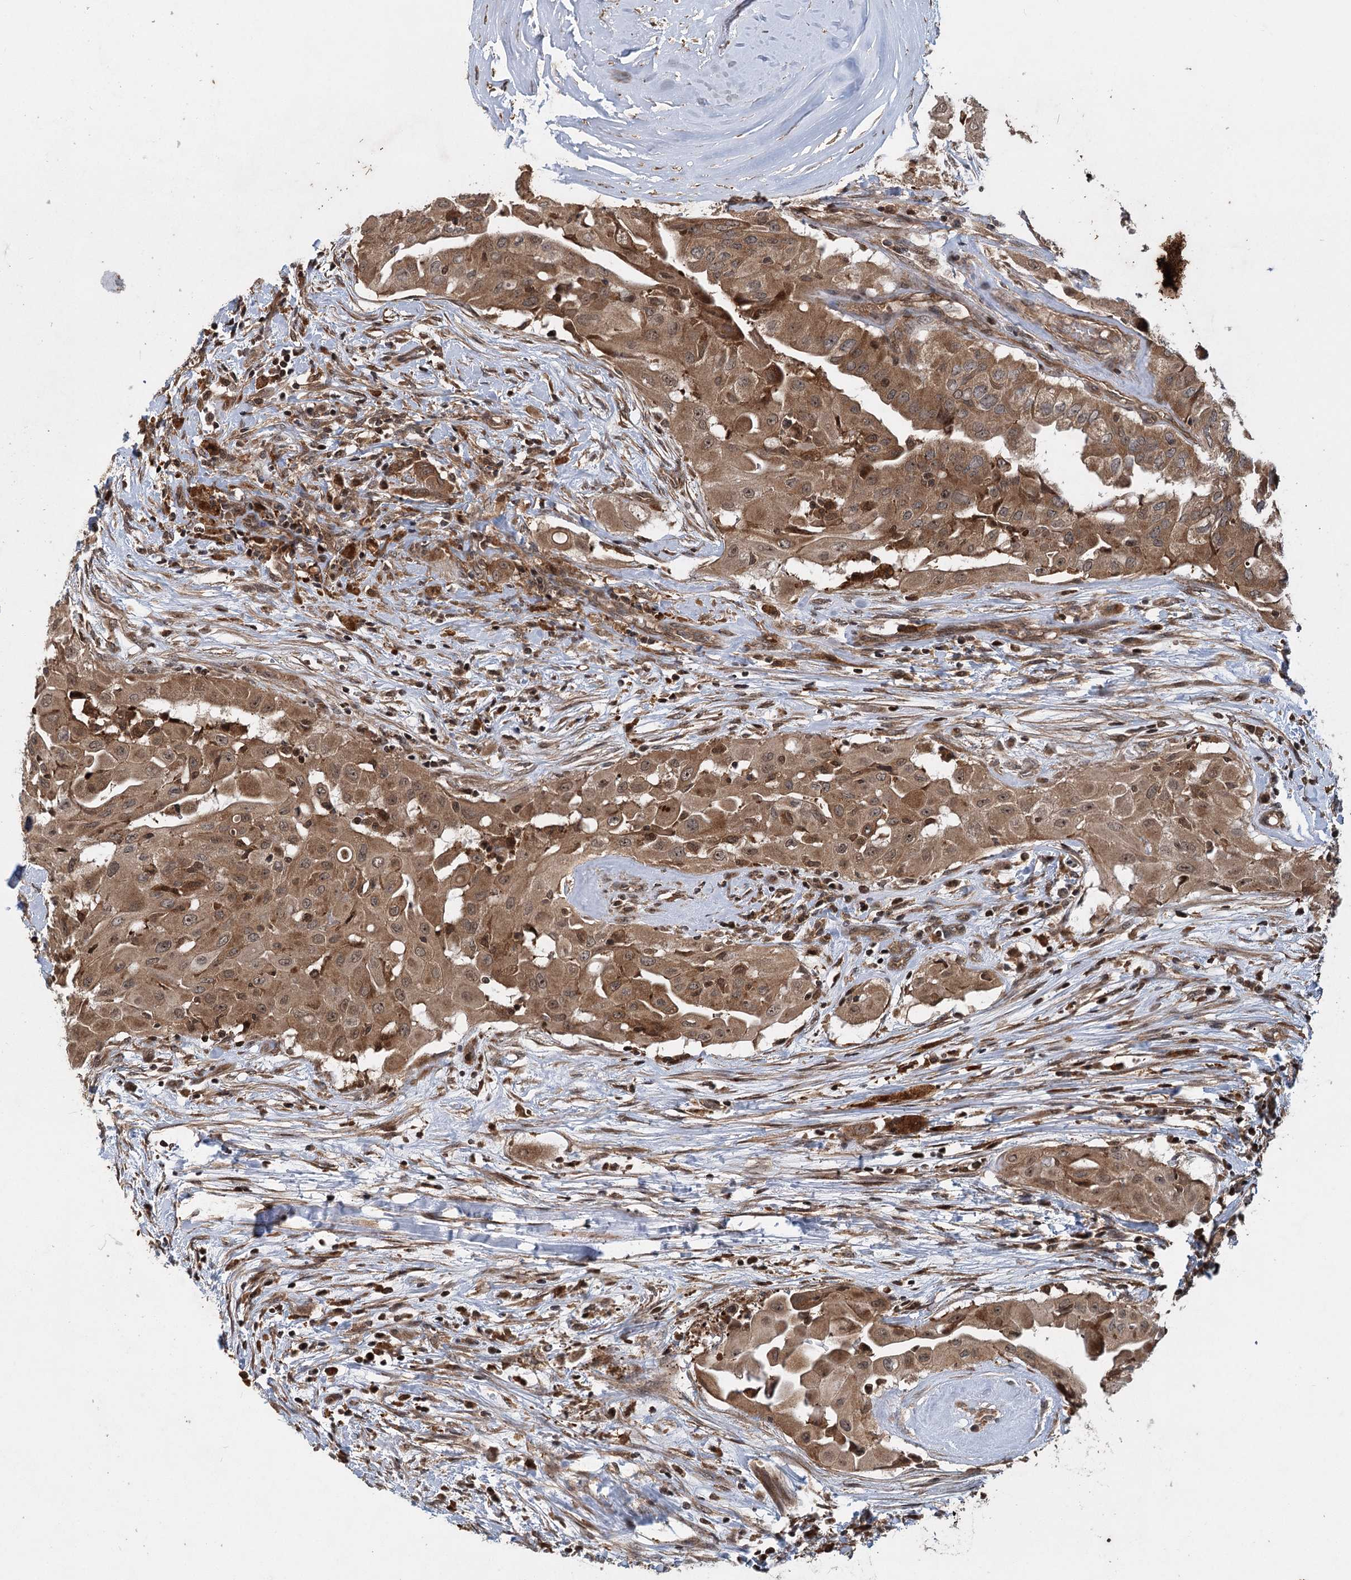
{"staining": {"intensity": "moderate", "quantity": ">75%", "location": "cytoplasmic/membranous"}, "tissue": "thyroid cancer", "cell_type": "Tumor cells", "image_type": "cancer", "snomed": [{"axis": "morphology", "description": "Papillary adenocarcinoma, NOS"}, {"axis": "topography", "description": "Thyroid gland"}], "caption": "An image of thyroid cancer (papillary adenocarcinoma) stained for a protein displays moderate cytoplasmic/membranous brown staining in tumor cells. (Brightfield microscopy of DAB IHC at high magnification).", "gene": "INSIG2", "patient": {"sex": "female", "age": 59}}